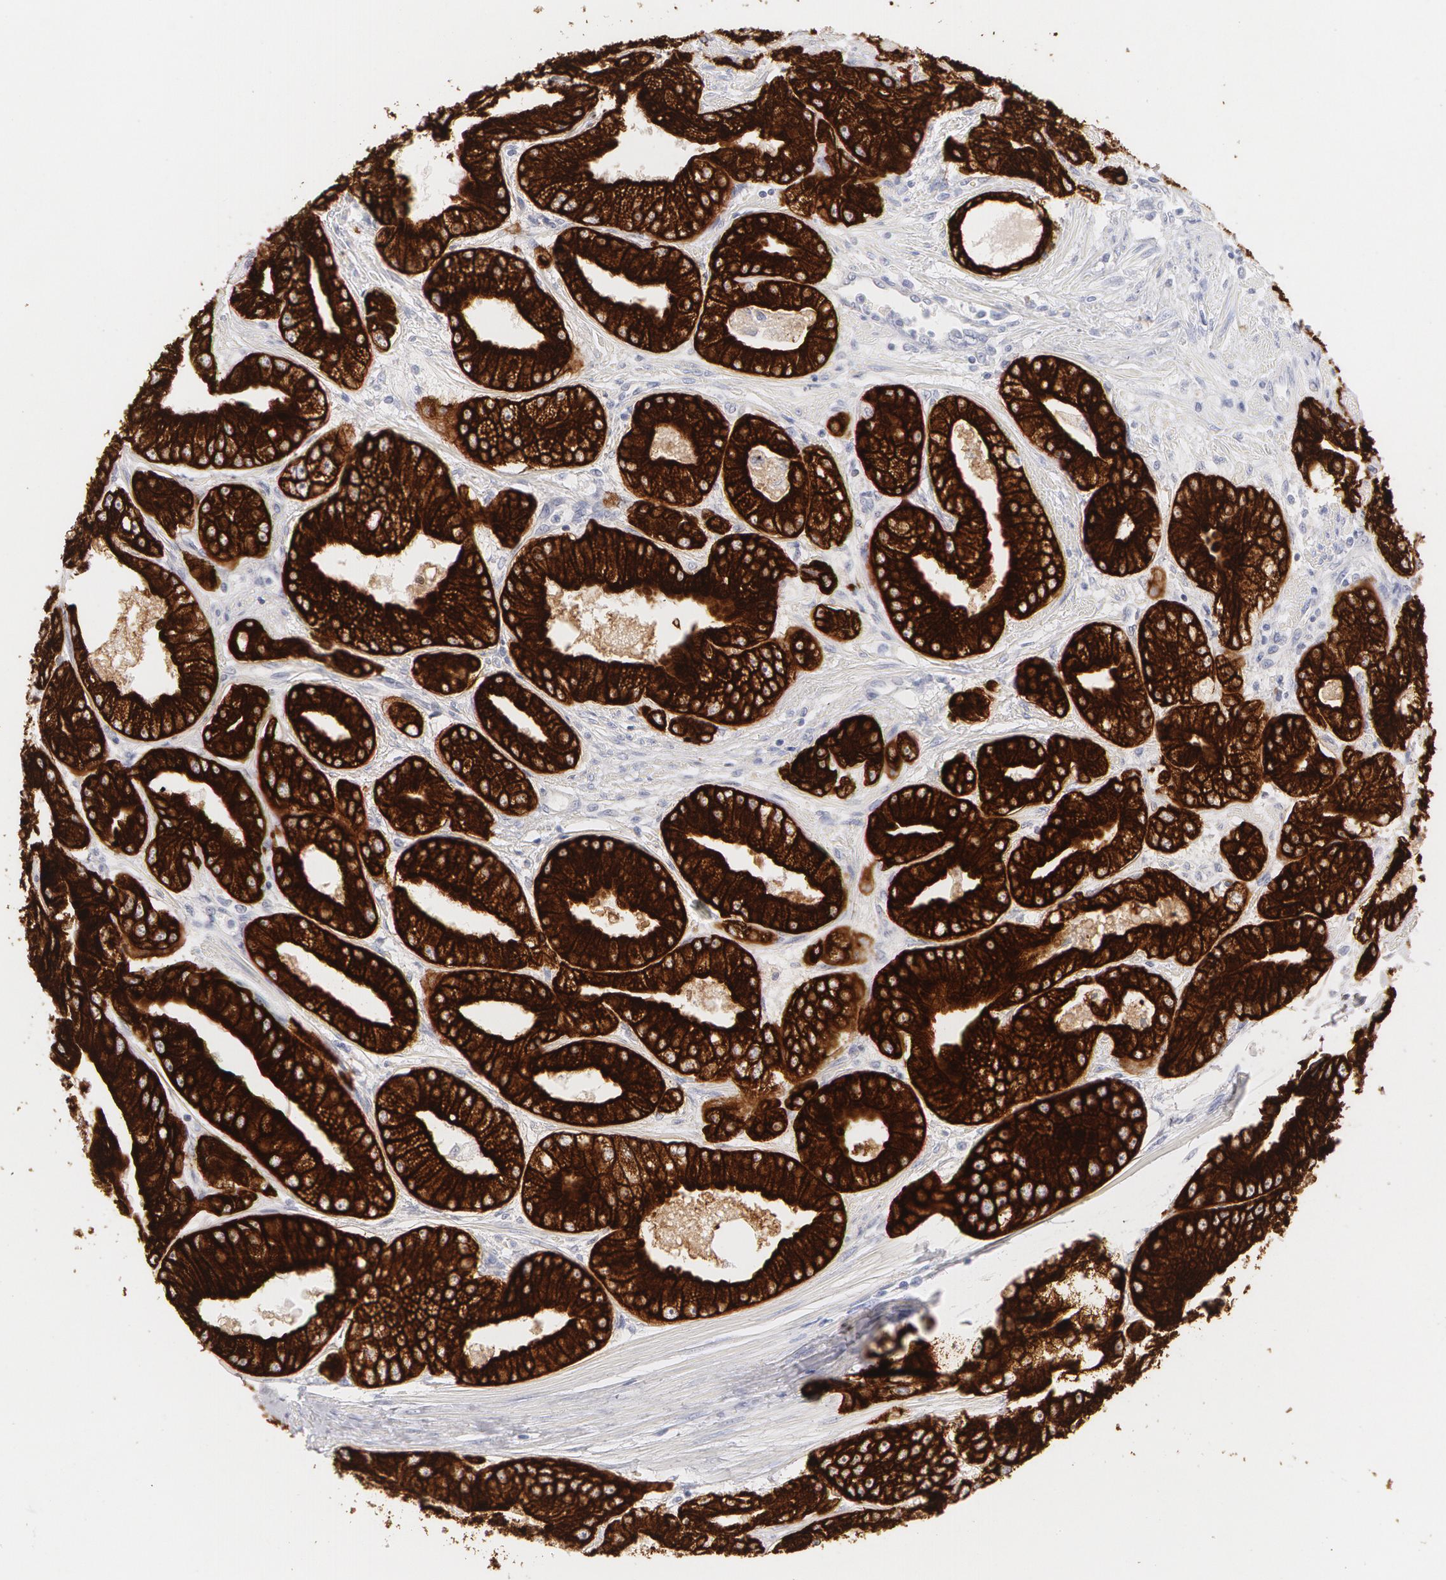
{"staining": {"intensity": "strong", "quantity": ">75%", "location": "cytoplasmic/membranous"}, "tissue": "prostate cancer", "cell_type": "Tumor cells", "image_type": "cancer", "snomed": [{"axis": "morphology", "description": "Adenocarcinoma, Medium grade"}, {"axis": "topography", "description": "Prostate"}], "caption": "DAB (3,3'-diaminobenzidine) immunohistochemical staining of human adenocarcinoma (medium-grade) (prostate) shows strong cytoplasmic/membranous protein positivity in about >75% of tumor cells.", "gene": "KRT8", "patient": {"sex": "male", "age": 72}}